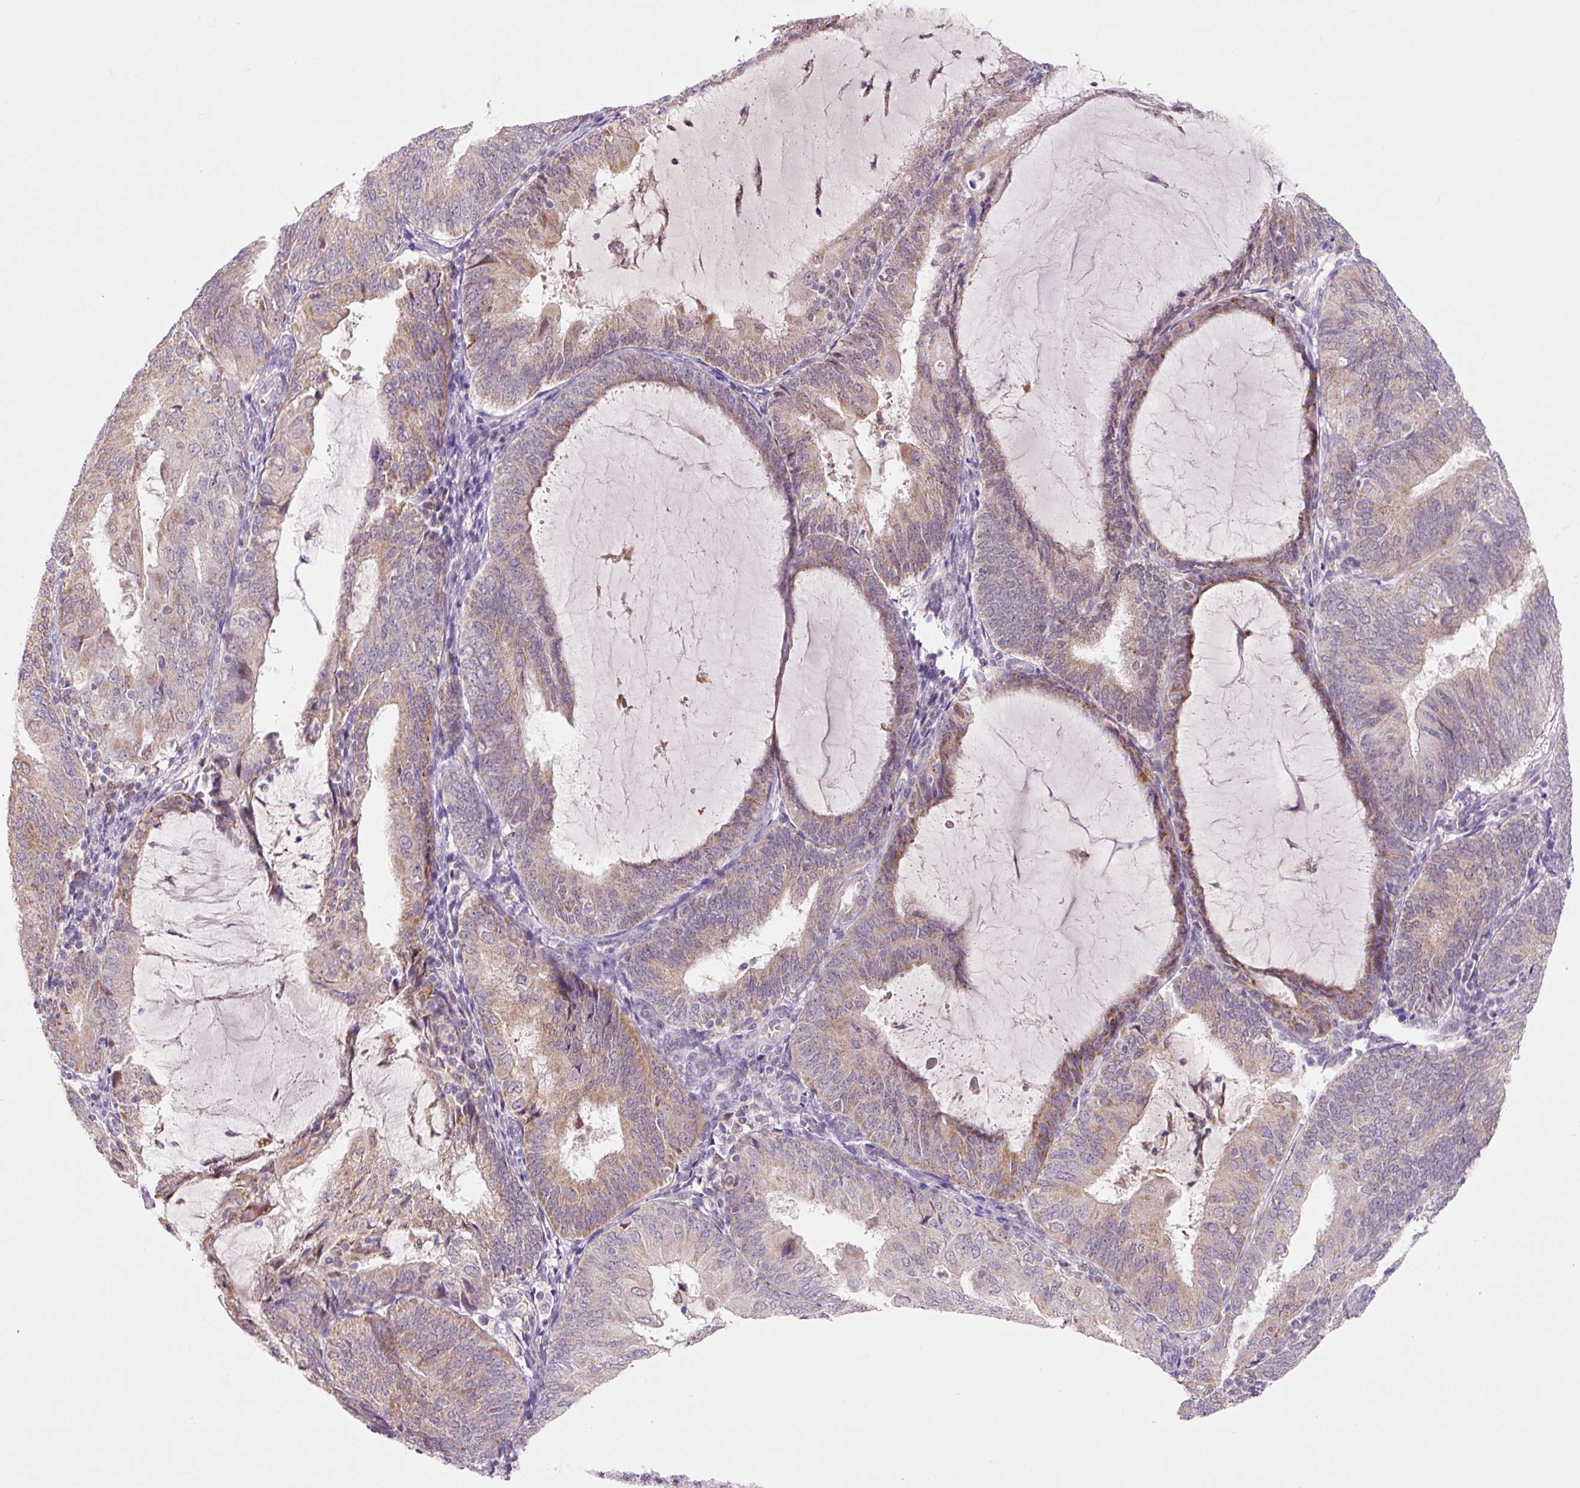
{"staining": {"intensity": "moderate", "quantity": "<25%", "location": "cytoplasmic/membranous"}, "tissue": "endometrial cancer", "cell_type": "Tumor cells", "image_type": "cancer", "snomed": [{"axis": "morphology", "description": "Adenocarcinoma, NOS"}, {"axis": "topography", "description": "Endometrium"}], "caption": "Endometrial cancer stained with DAB immunohistochemistry reveals low levels of moderate cytoplasmic/membranous positivity in about <25% of tumor cells. (DAB IHC with brightfield microscopy, high magnification).", "gene": "PCK2", "patient": {"sex": "female", "age": 81}}